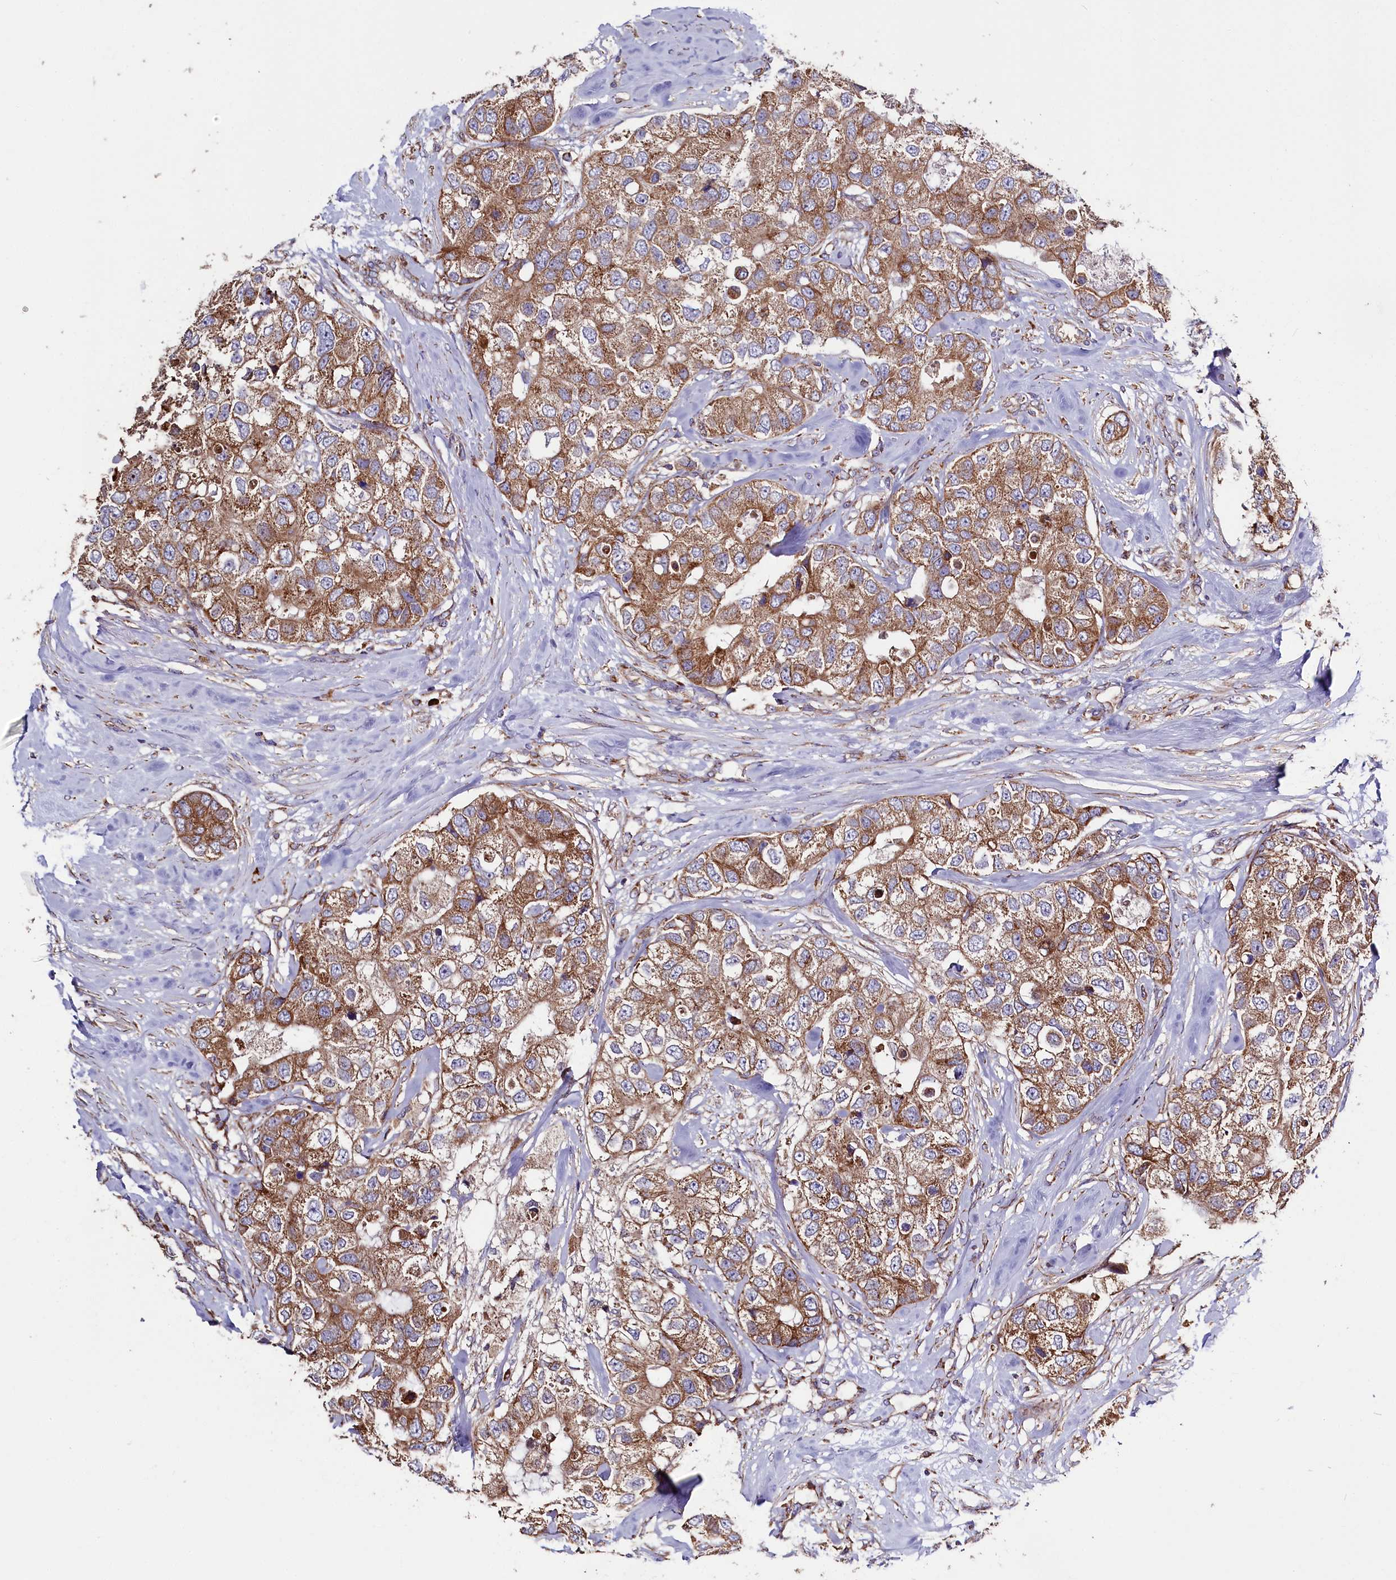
{"staining": {"intensity": "moderate", "quantity": ">75%", "location": "cytoplasmic/membranous"}, "tissue": "breast cancer", "cell_type": "Tumor cells", "image_type": "cancer", "snomed": [{"axis": "morphology", "description": "Duct carcinoma"}, {"axis": "topography", "description": "Breast"}], "caption": "The immunohistochemical stain shows moderate cytoplasmic/membranous positivity in tumor cells of breast invasive ductal carcinoma tissue.", "gene": "ZSWIM1", "patient": {"sex": "female", "age": 62}}